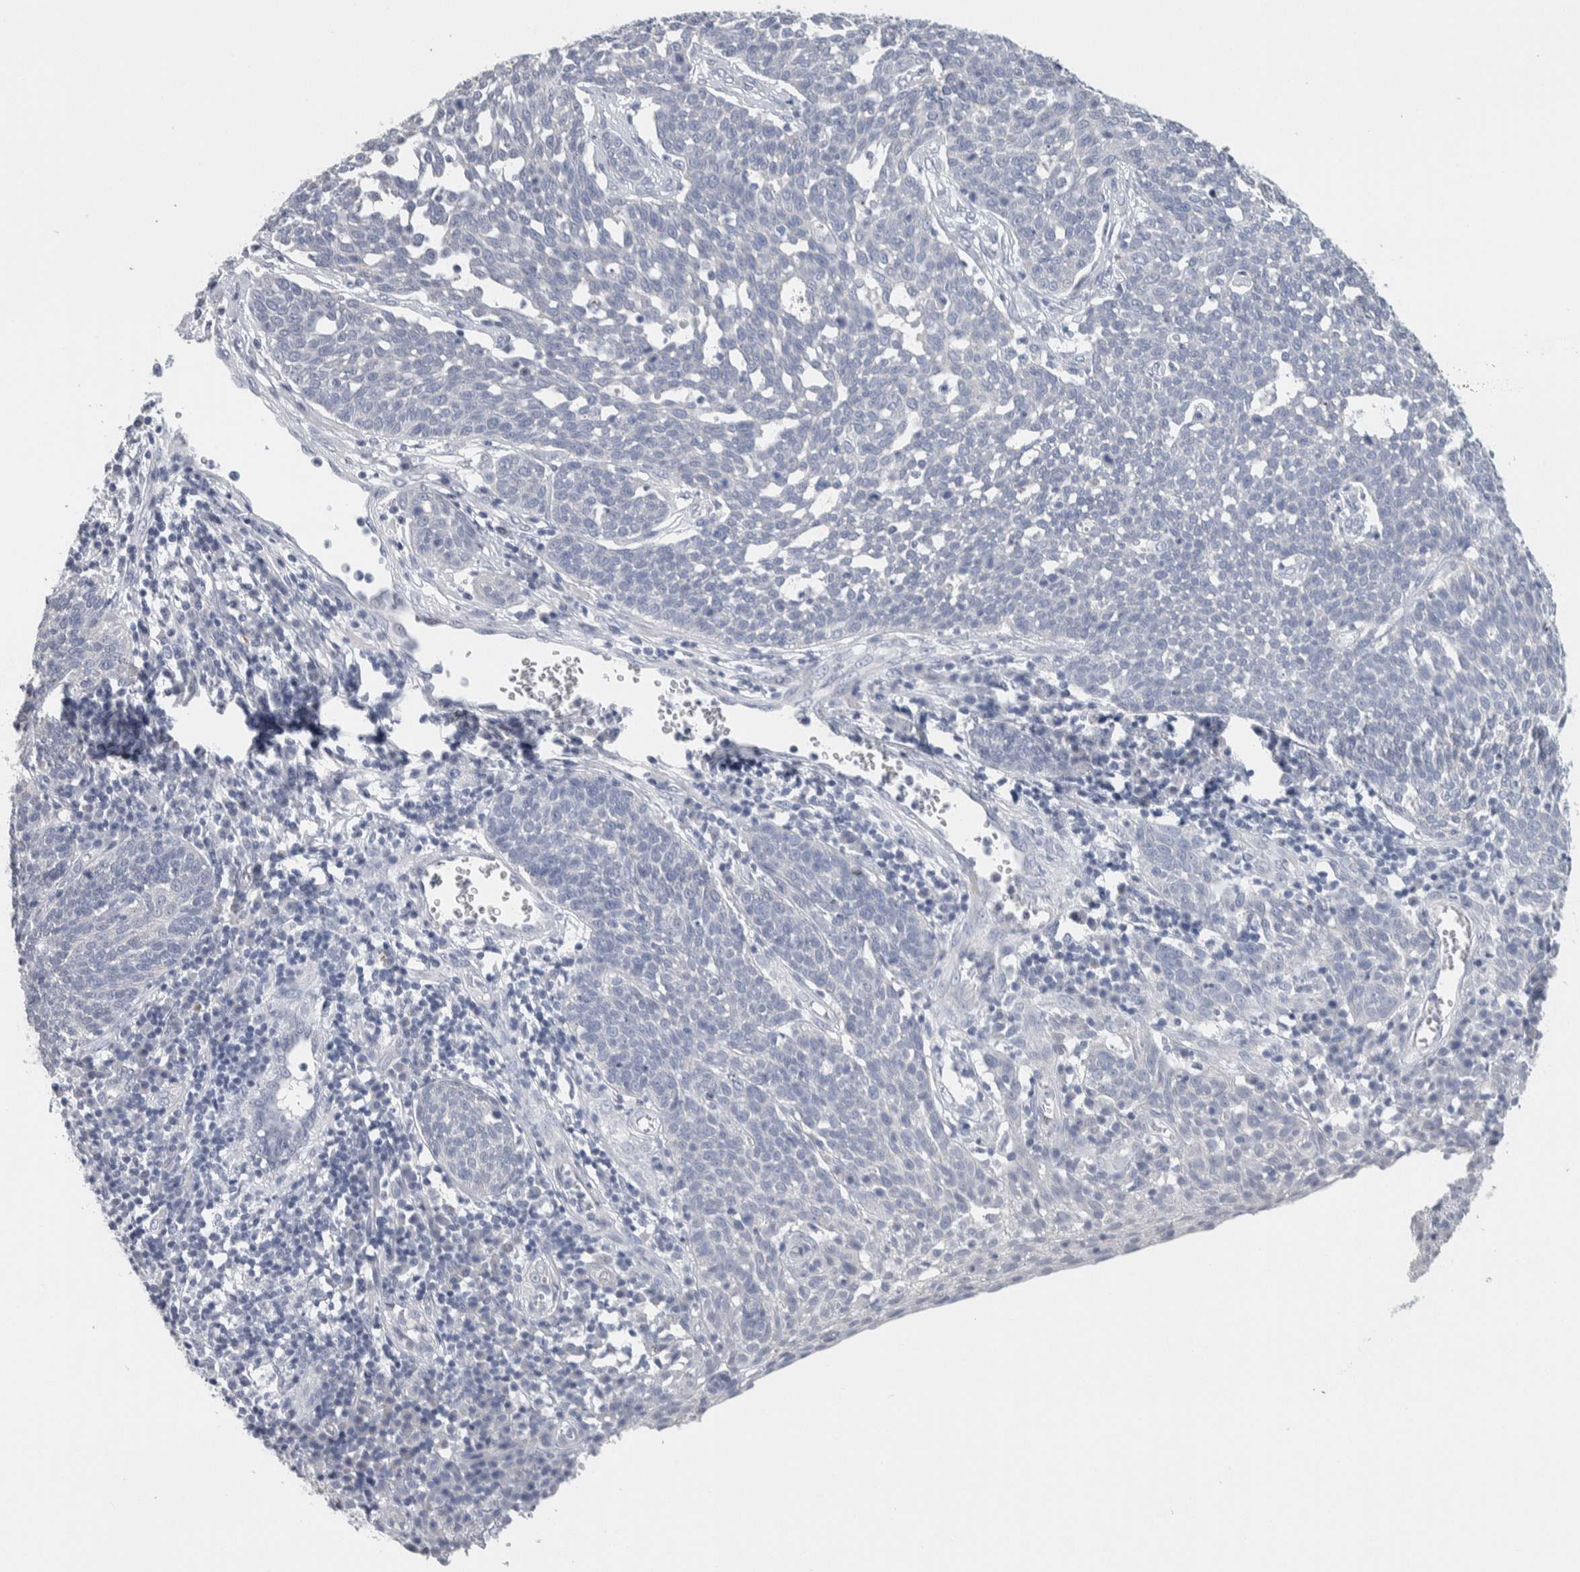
{"staining": {"intensity": "negative", "quantity": "none", "location": "none"}, "tissue": "cervical cancer", "cell_type": "Tumor cells", "image_type": "cancer", "snomed": [{"axis": "morphology", "description": "Squamous cell carcinoma, NOS"}, {"axis": "topography", "description": "Cervix"}], "caption": "Immunohistochemistry photomicrograph of neoplastic tissue: cervical squamous cell carcinoma stained with DAB shows no significant protein positivity in tumor cells.", "gene": "SCN2A", "patient": {"sex": "female", "age": 34}}